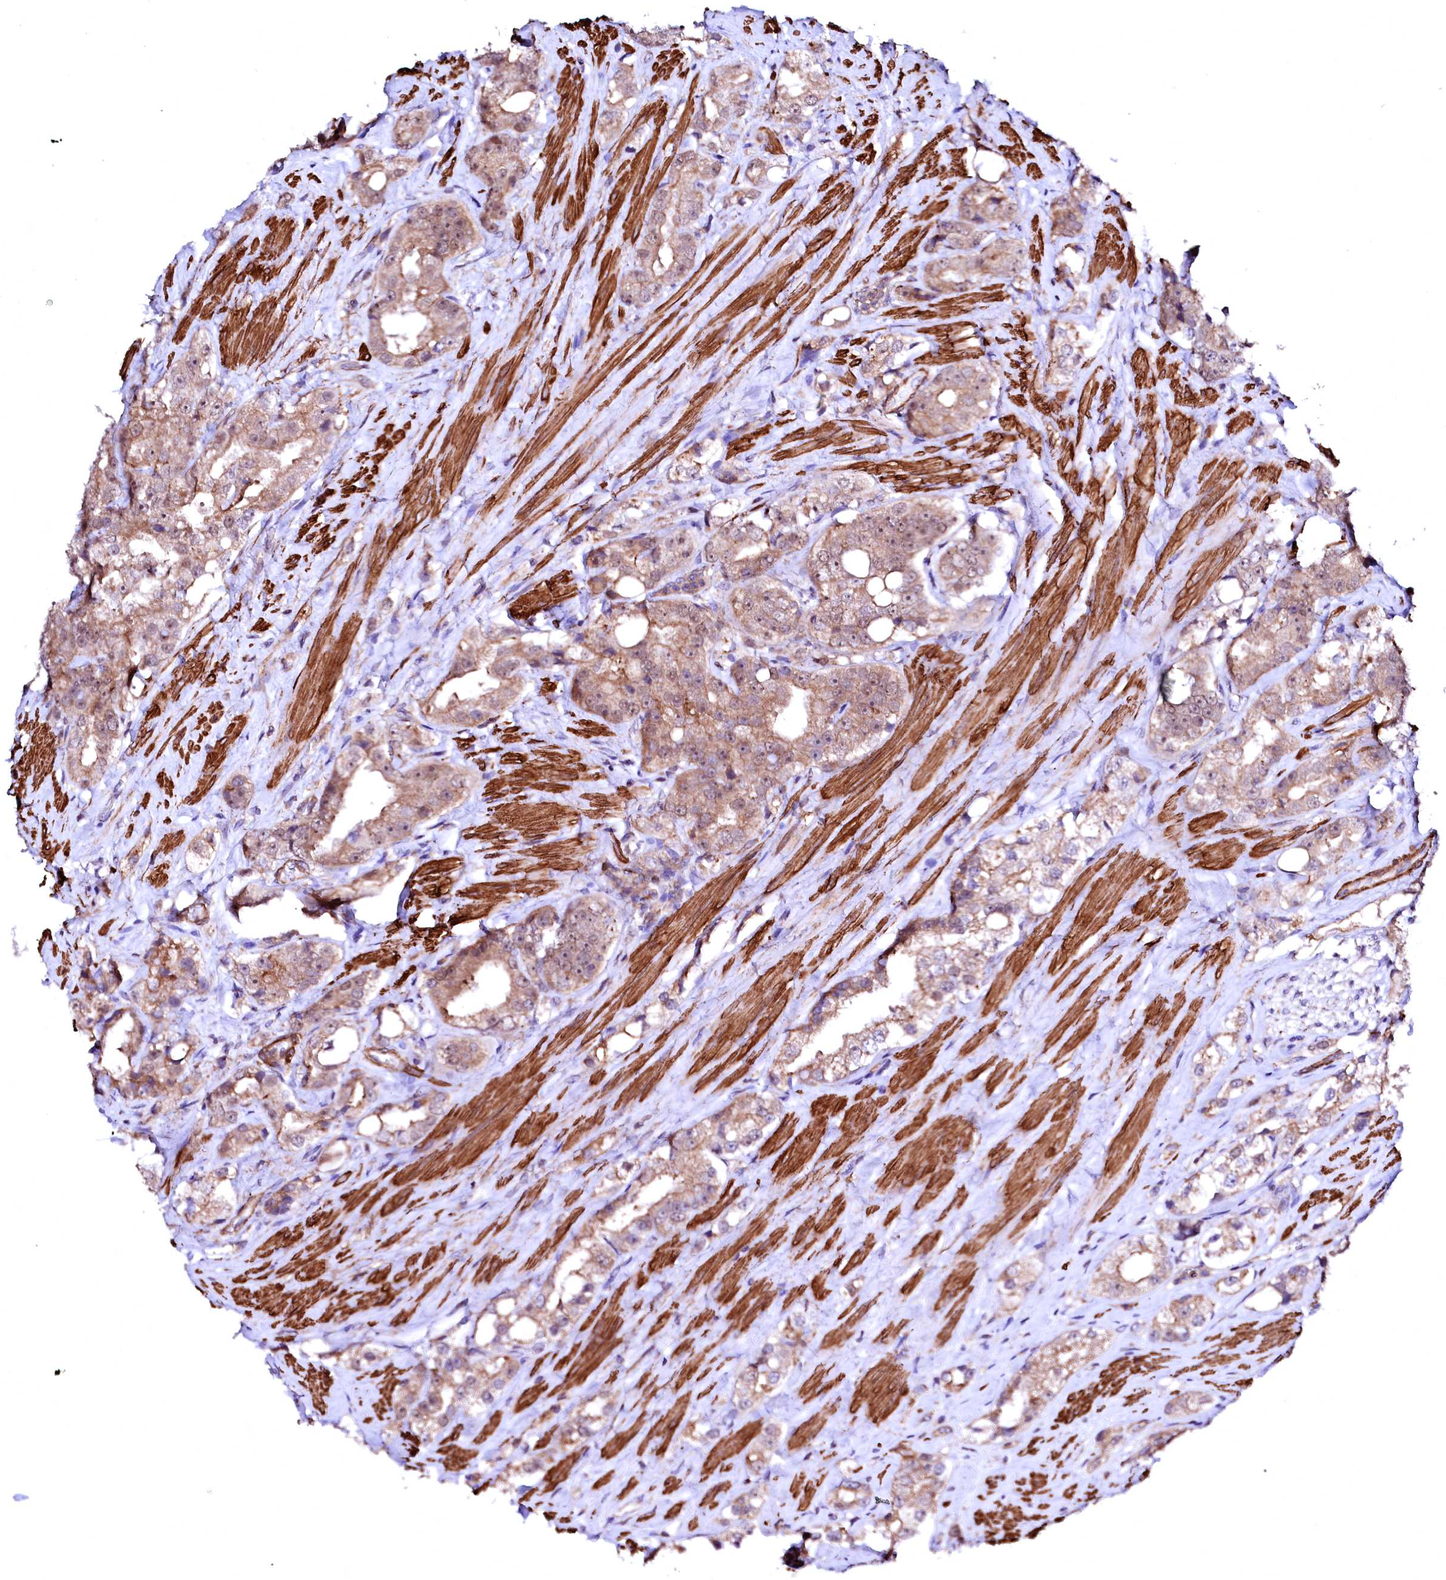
{"staining": {"intensity": "weak", "quantity": ">75%", "location": "cytoplasmic/membranous"}, "tissue": "prostate cancer", "cell_type": "Tumor cells", "image_type": "cancer", "snomed": [{"axis": "morphology", "description": "Adenocarcinoma, NOS"}, {"axis": "topography", "description": "Prostate"}], "caption": "Tumor cells display weak cytoplasmic/membranous expression in about >75% of cells in adenocarcinoma (prostate).", "gene": "GPR176", "patient": {"sex": "male", "age": 79}}